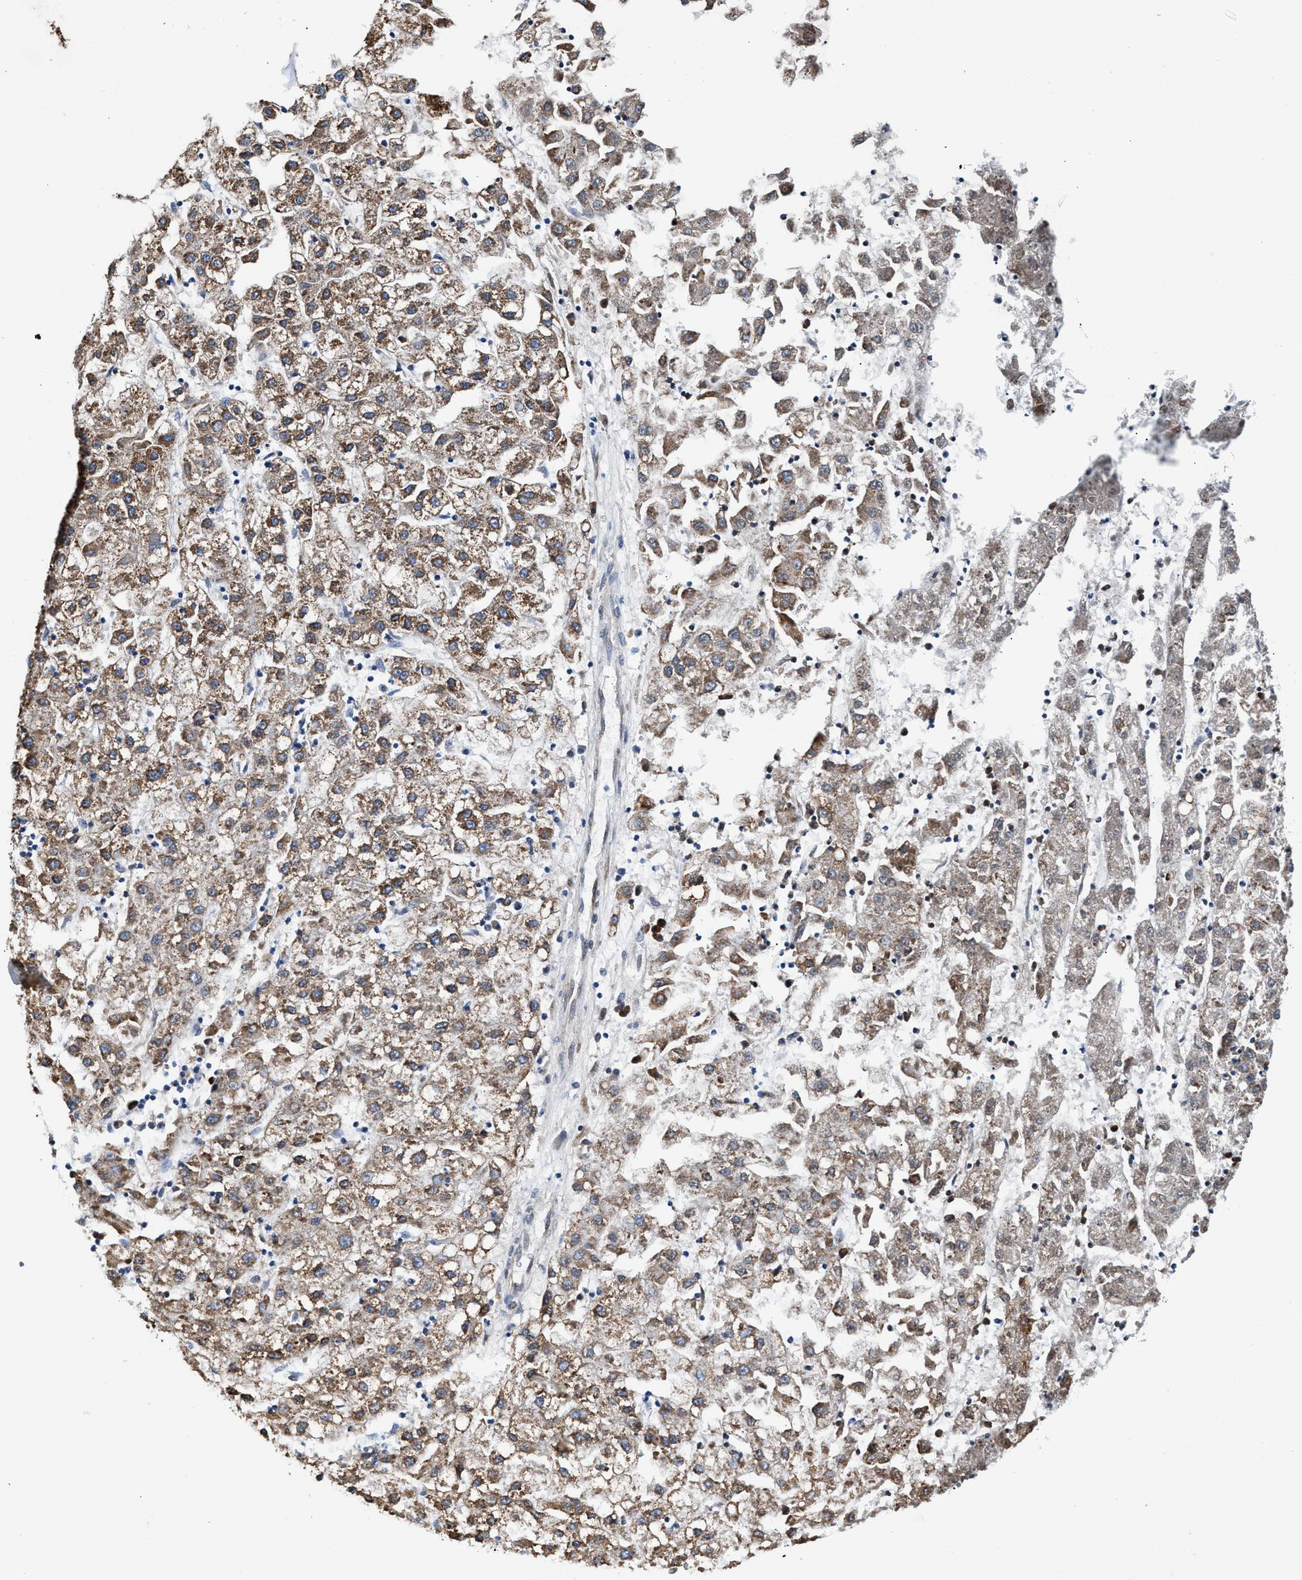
{"staining": {"intensity": "moderate", "quantity": ">75%", "location": "cytoplasmic/membranous"}, "tissue": "liver cancer", "cell_type": "Tumor cells", "image_type": "cancer", "snomed": [{"axis": "morphology", "description": "Carcinoma, Hepatocellular, NOS"}, {"axis": "topography", "description": "Liver"}], "caption": "Immunohistochemistry (DAB) staining of liver hepatocellular carcinoma exhibits moderate cytoplasmic/membranous protein expression in approximately >75% of tumor cells.", "gene": "JAG1", "patient": {"sex": "male", "age": 72}}